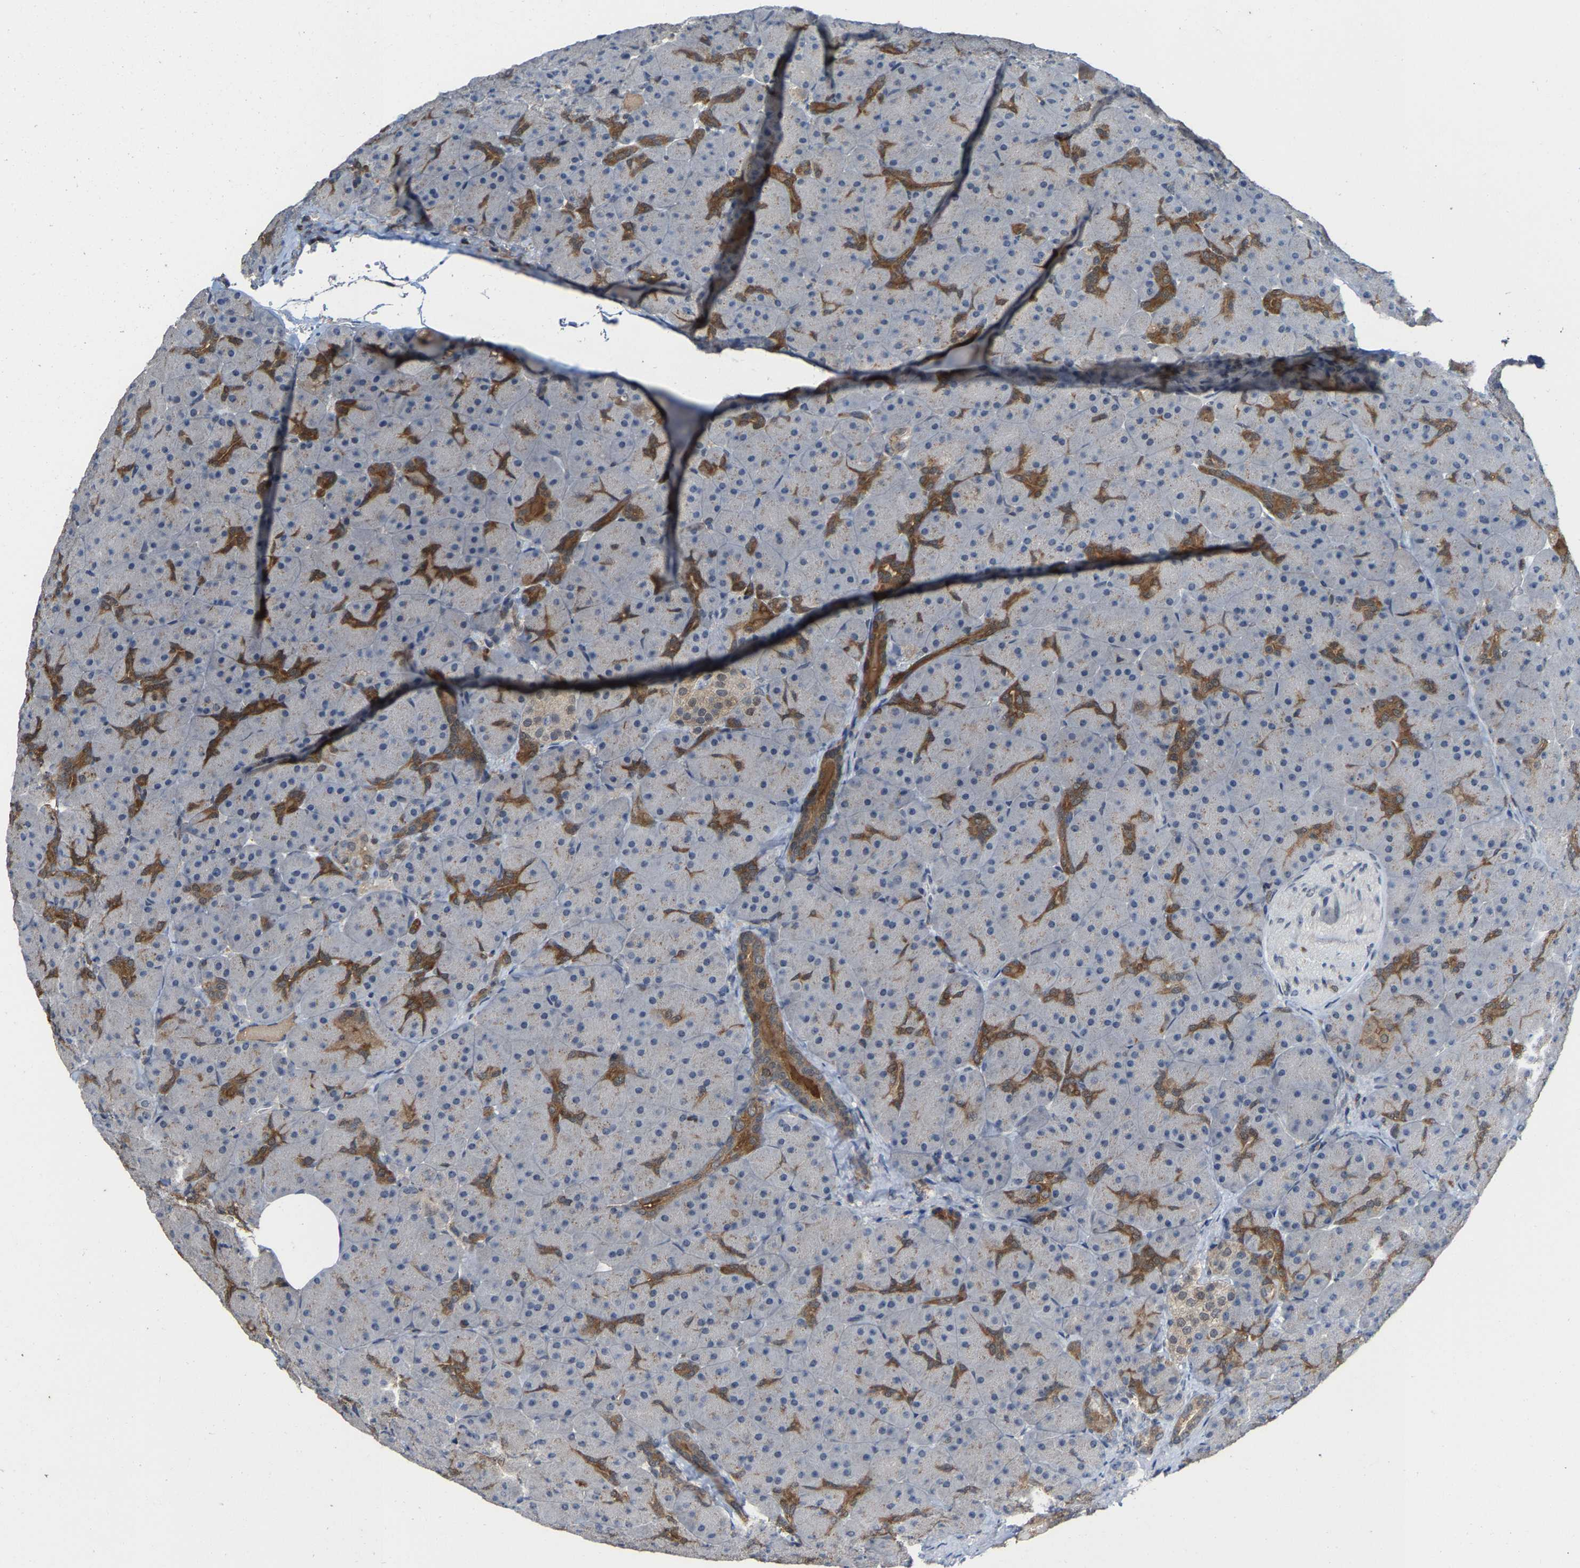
{"staining": {"intensity": "moderate", "quantity": "<25%", "location": "cytoplasmic/membranous"}, "tissue": "pancreas", "cell_type": "Exocrine glandular cells", "image_type": "normal", "snomed": [{"axis": "morphology", "description": "Normal tissue, NOS"}, {"axis": "topography", "description": "Pancreas"}], "caption": "The image displays staining of normal pancreas, revealing moderate cytoplasmic/membranous protein positivity (brown color) within exocrine glandular cells. The protein is stained brown, and the nuclei are stained in blue (DAB (3,3'-diaminobenzidine) IHC with brightfield microscopy, high magnification).", "gene": "FGD3", "patient": {"sex": "male", "age": 66}}